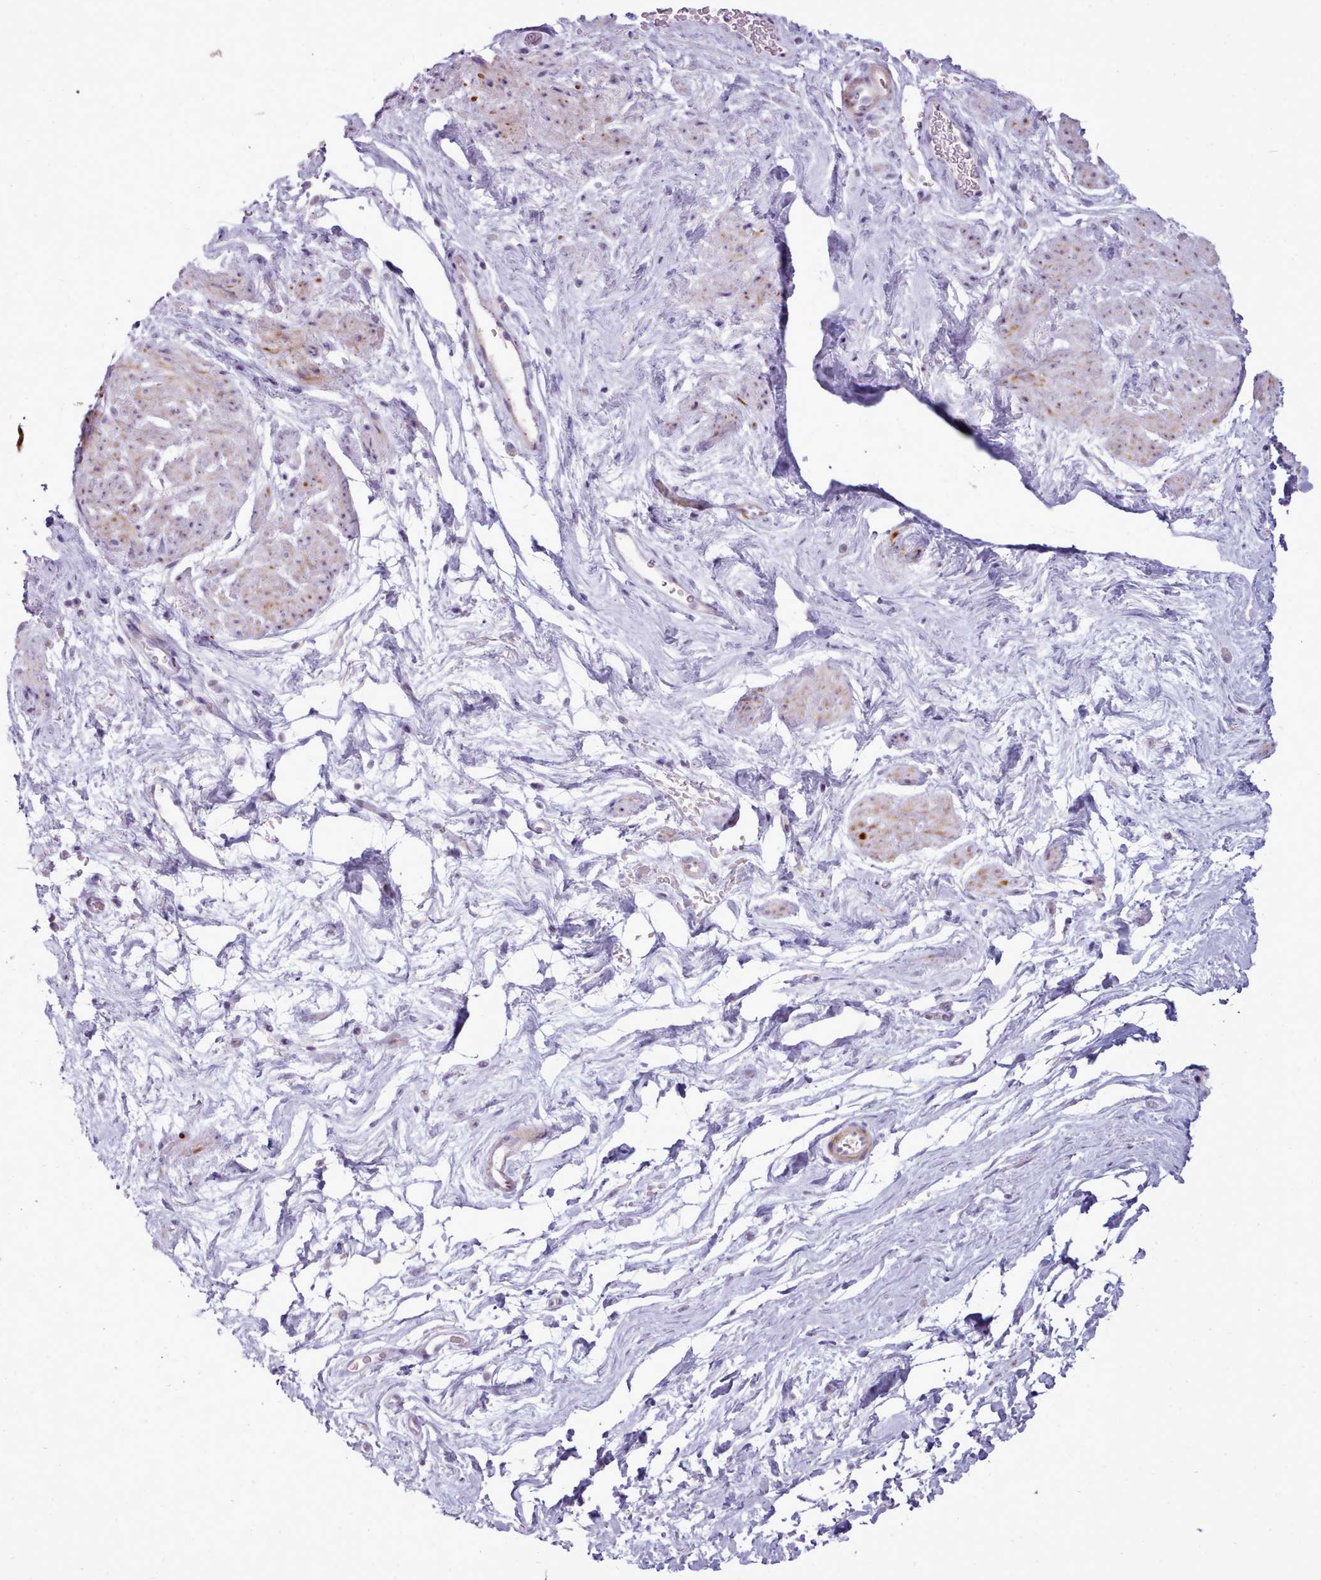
{"staining": {"intensity": "weak", "quantity": "25%-75%", "location": "cytoplasmic/membranous"}, "tissue": "smooth muscle", "cell_type": "Smooth muscle cells", "image_type": "normal", "snomed": [{"axis": "morphology", "description": "Normal tissue, NOS"}, {"axis": "topography", "description": "Smooth muscle"}, {"axis": "topography", "description": "Peripheral nerve tissue"}], "caption": "IHC image of normal smooth muscle stained for a protein (brown), which displays low levels of weak cytoplasmic/membranous expression in approximately 25%-75% of smooth muscle cells.", "gene": "PPP3R1", "patient": {"sex": "male", "age": 69}}